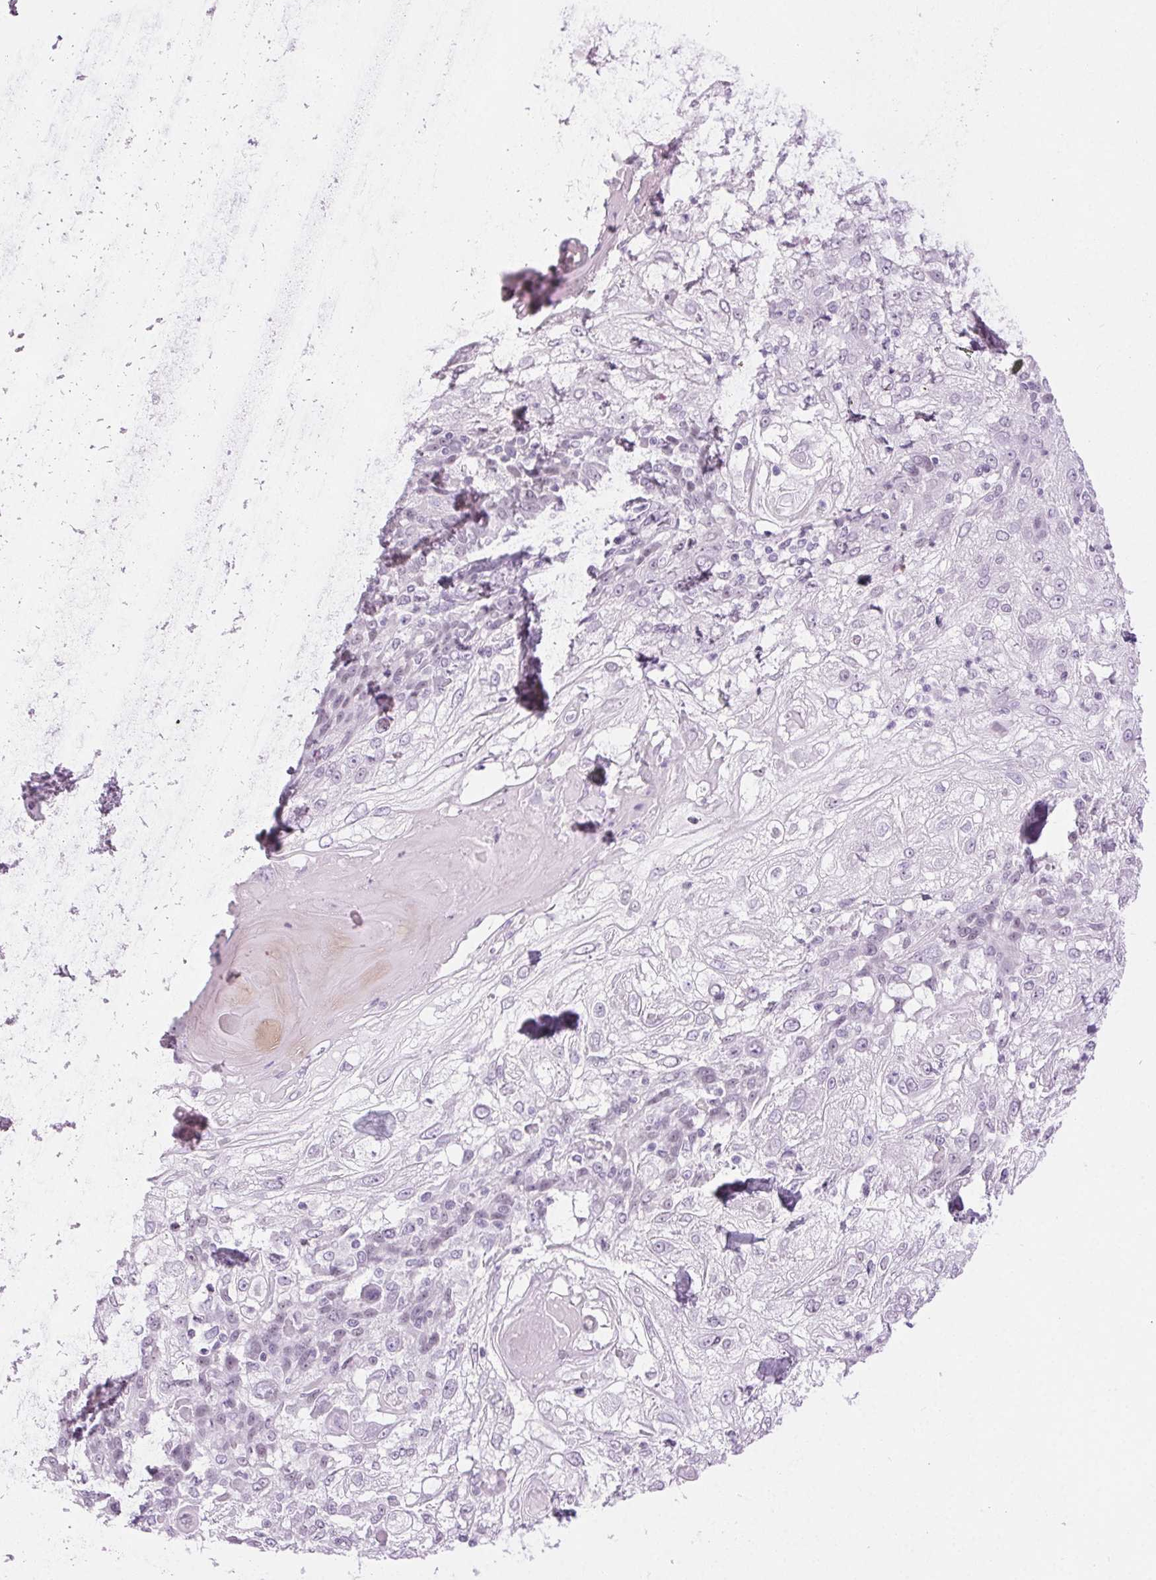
{"staining": {"intensity": "negative", "quantity": "none", "location": "none"}, "tissue": "skin cancer", "cell_type": "Tumor cells", "image_type": "cancer", "snomed": [{"axis": "morphology", "description": "Normal tissue, NOS"}, {"axis": "morphology", "description": "Squamous cell carcinoma, NOS"}, {"axis": "topography", "description": "Skin"}], "caption": "Skin squamous cell carcinoma stained for a protein using immunohistochemistry (IHC) reveals no expression tumor cells.", "gene": "BEND2", "patient": {"sex": "female", "age": 83}}